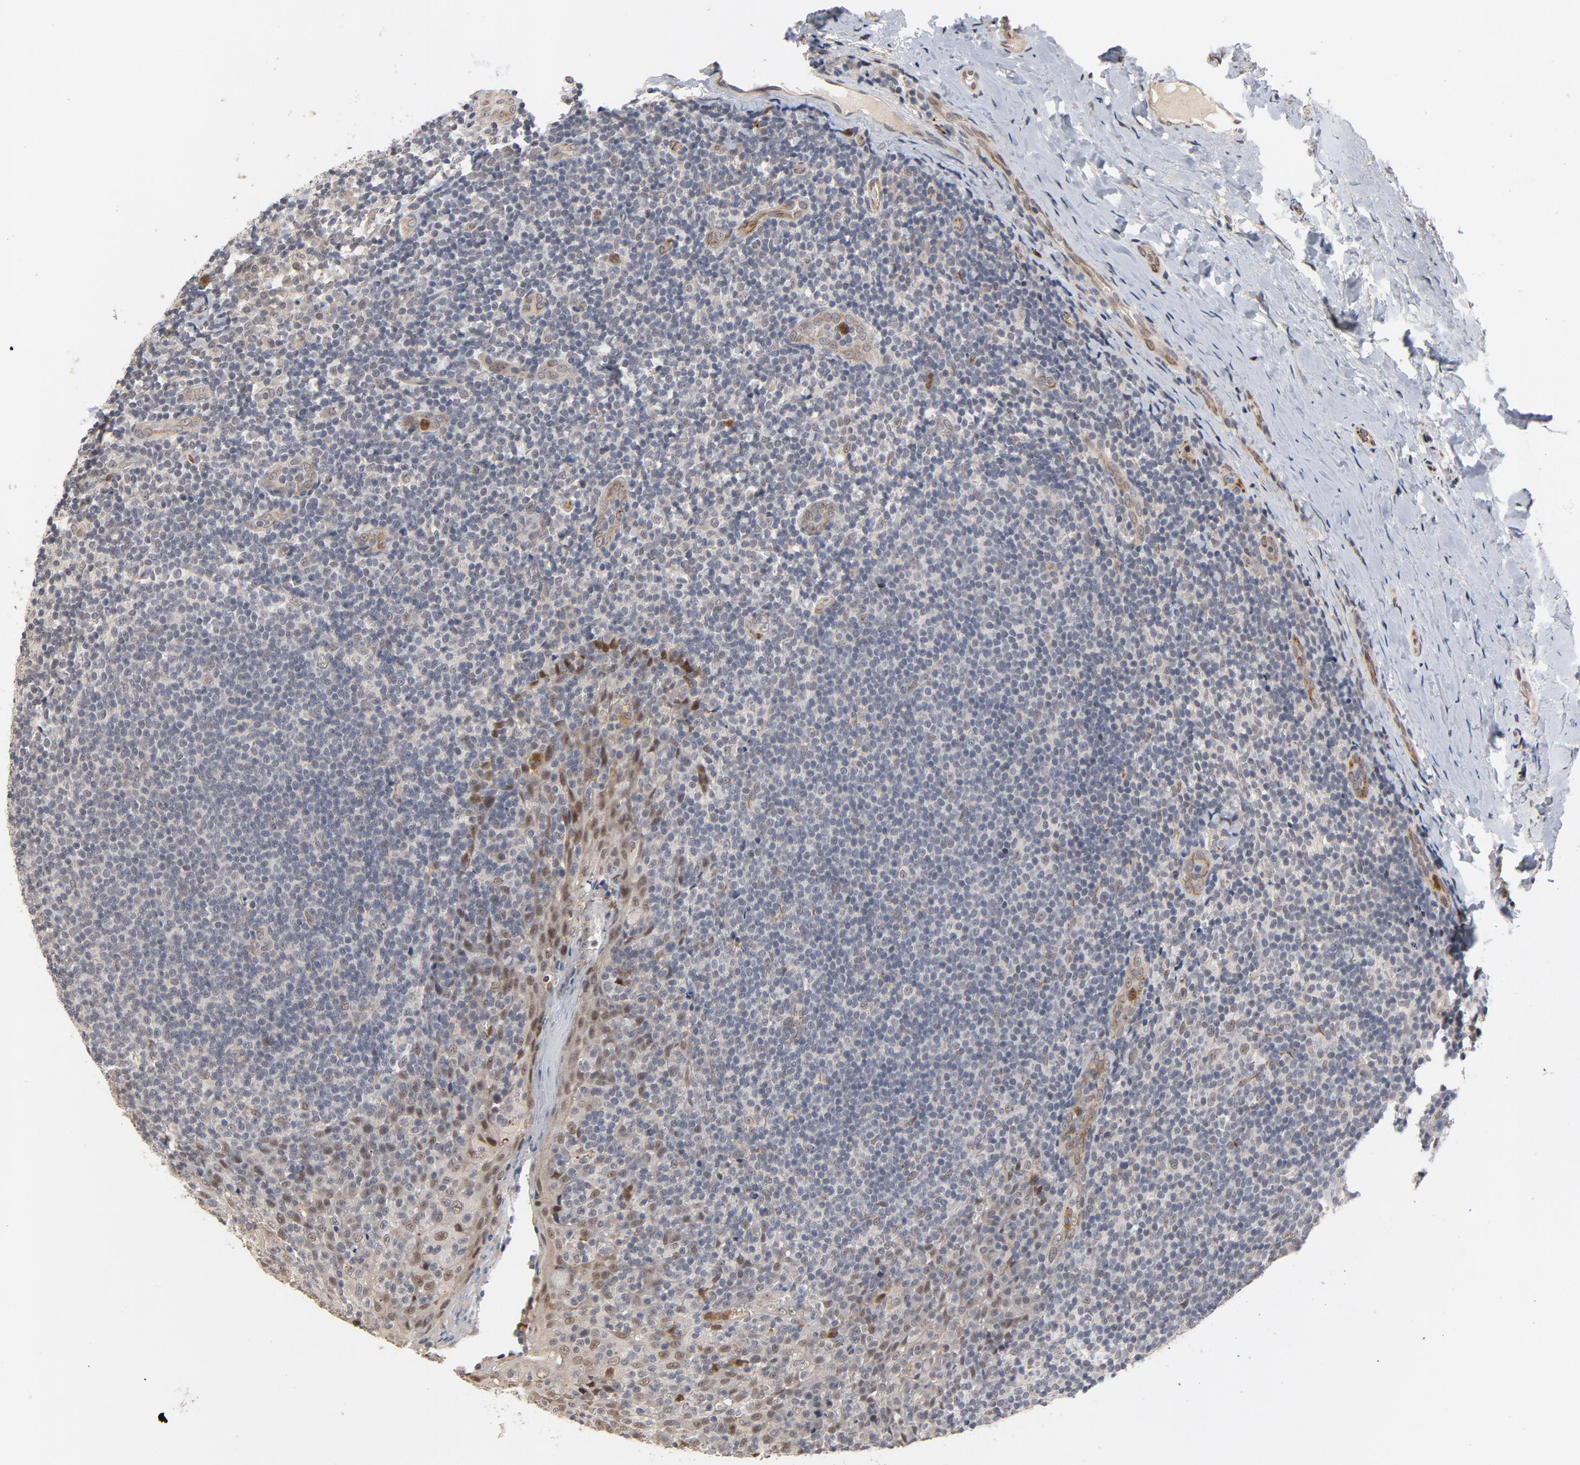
{"staining": {"intensity": "negative", "quantity": "none", "location": "none"}, "tissue": "tonsil", "cell_type": "Germinal center cells", "image_type": "normal", "snomed": [{"axis": "morphology", "description": "Normal tissue, NOS"}, {"axis": "topography", "description": "Tonsil"}], "caption": "This image is of normal tonsil stained with immunohistochemistry (IHC) to label a protein in brown with the nuclei are counter-stained blue. There is no staining in germinal center cells. Nuclei are stained in blue.", "gene": "RTL5", "patient": {"sex": "male", "age": 31}}